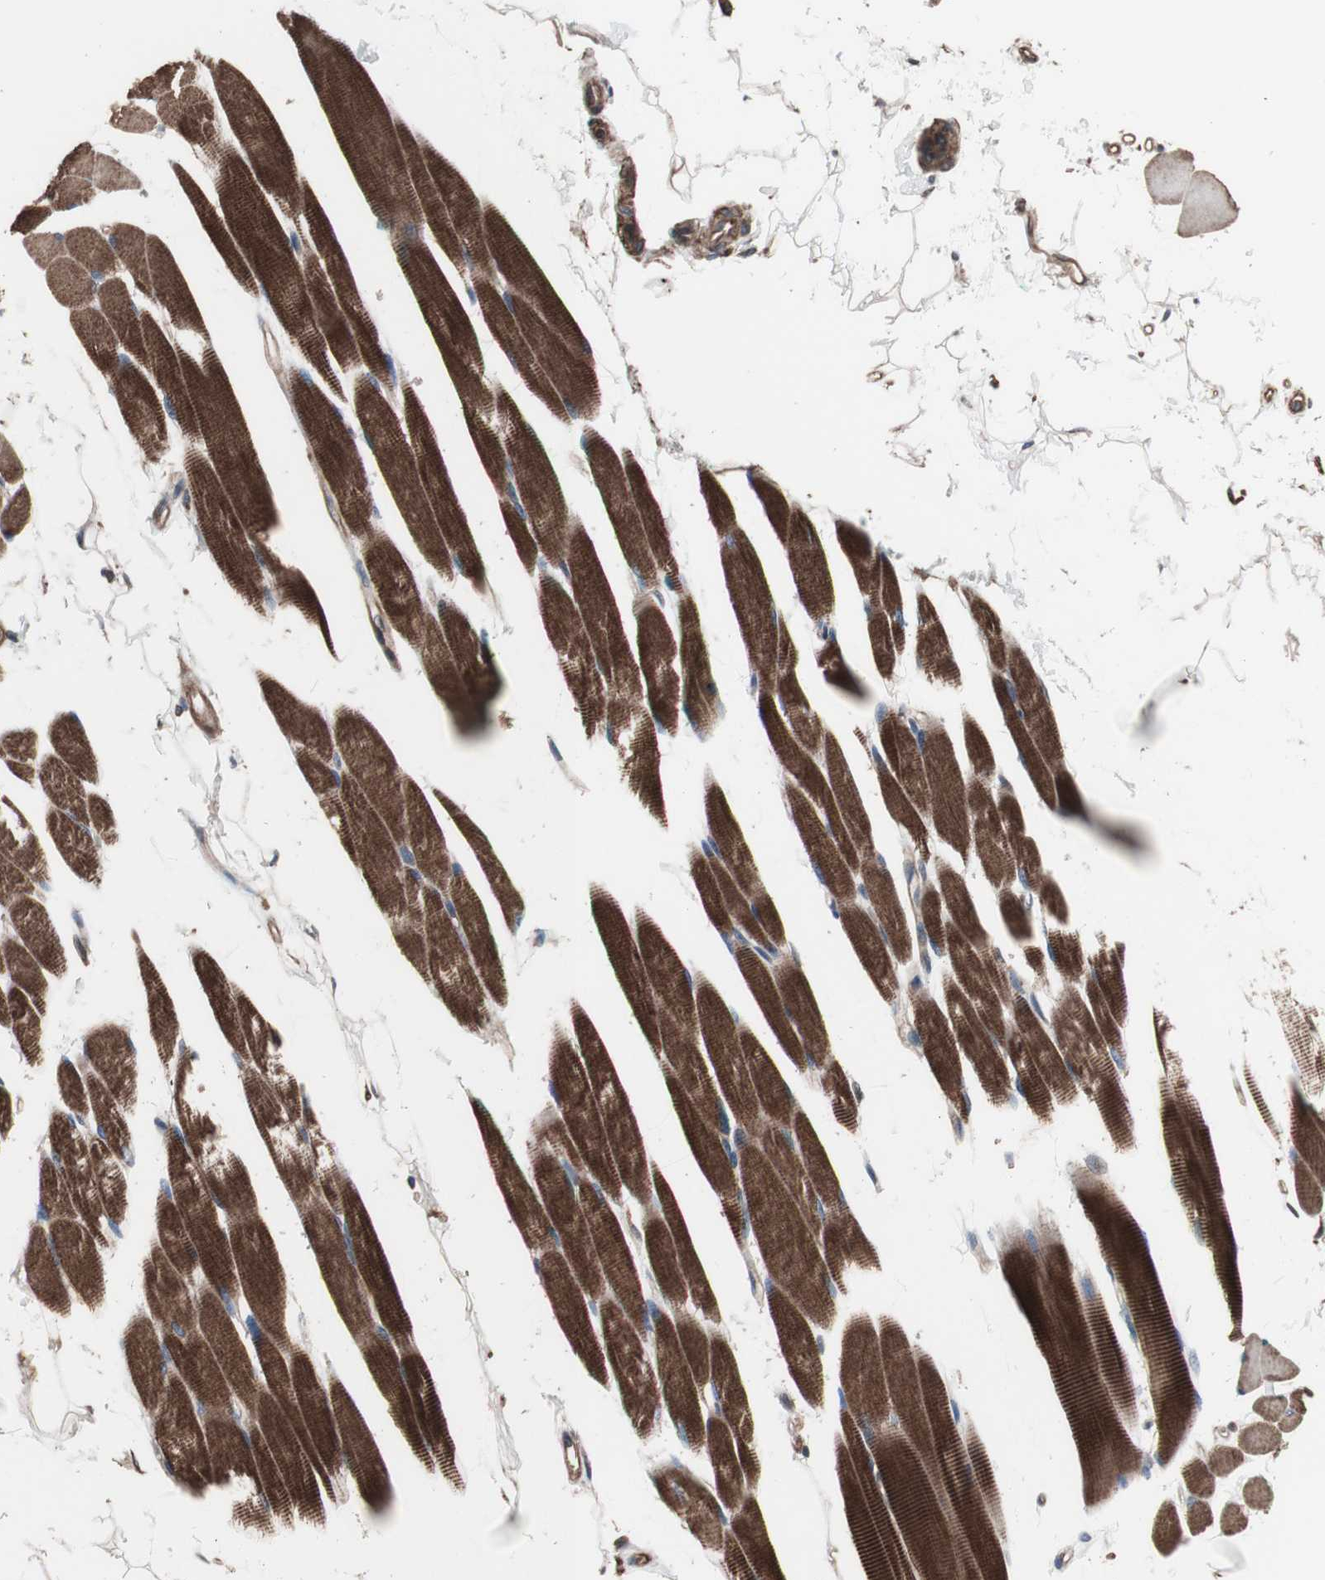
{"staining": {"intensity": "strong", "quantity": ">75%", "location": "cytoplasmic/membranous"}, "tissue": "skeletal muscle", "cell_type": "Myocytes", "image_type": "normal", "snomed": [{"axis": "morphology", "description": "Normal tissue, NOS"}, {"axis": "topography", "description": "Skeletal muscle"}, {"axis": "topography", "description": "Oral tissue"}, {"axis": "topography", "description": "Peripheral nerve tissue"}], "caption": "Immunohistochemistry of unremarkable skeletal muscle shows high levels of strong cytoplasmic/membranous positivity in approximately >75% of myocytes.", "gene": "COPB1", "patient": {"sex": "female", "age": 84}}